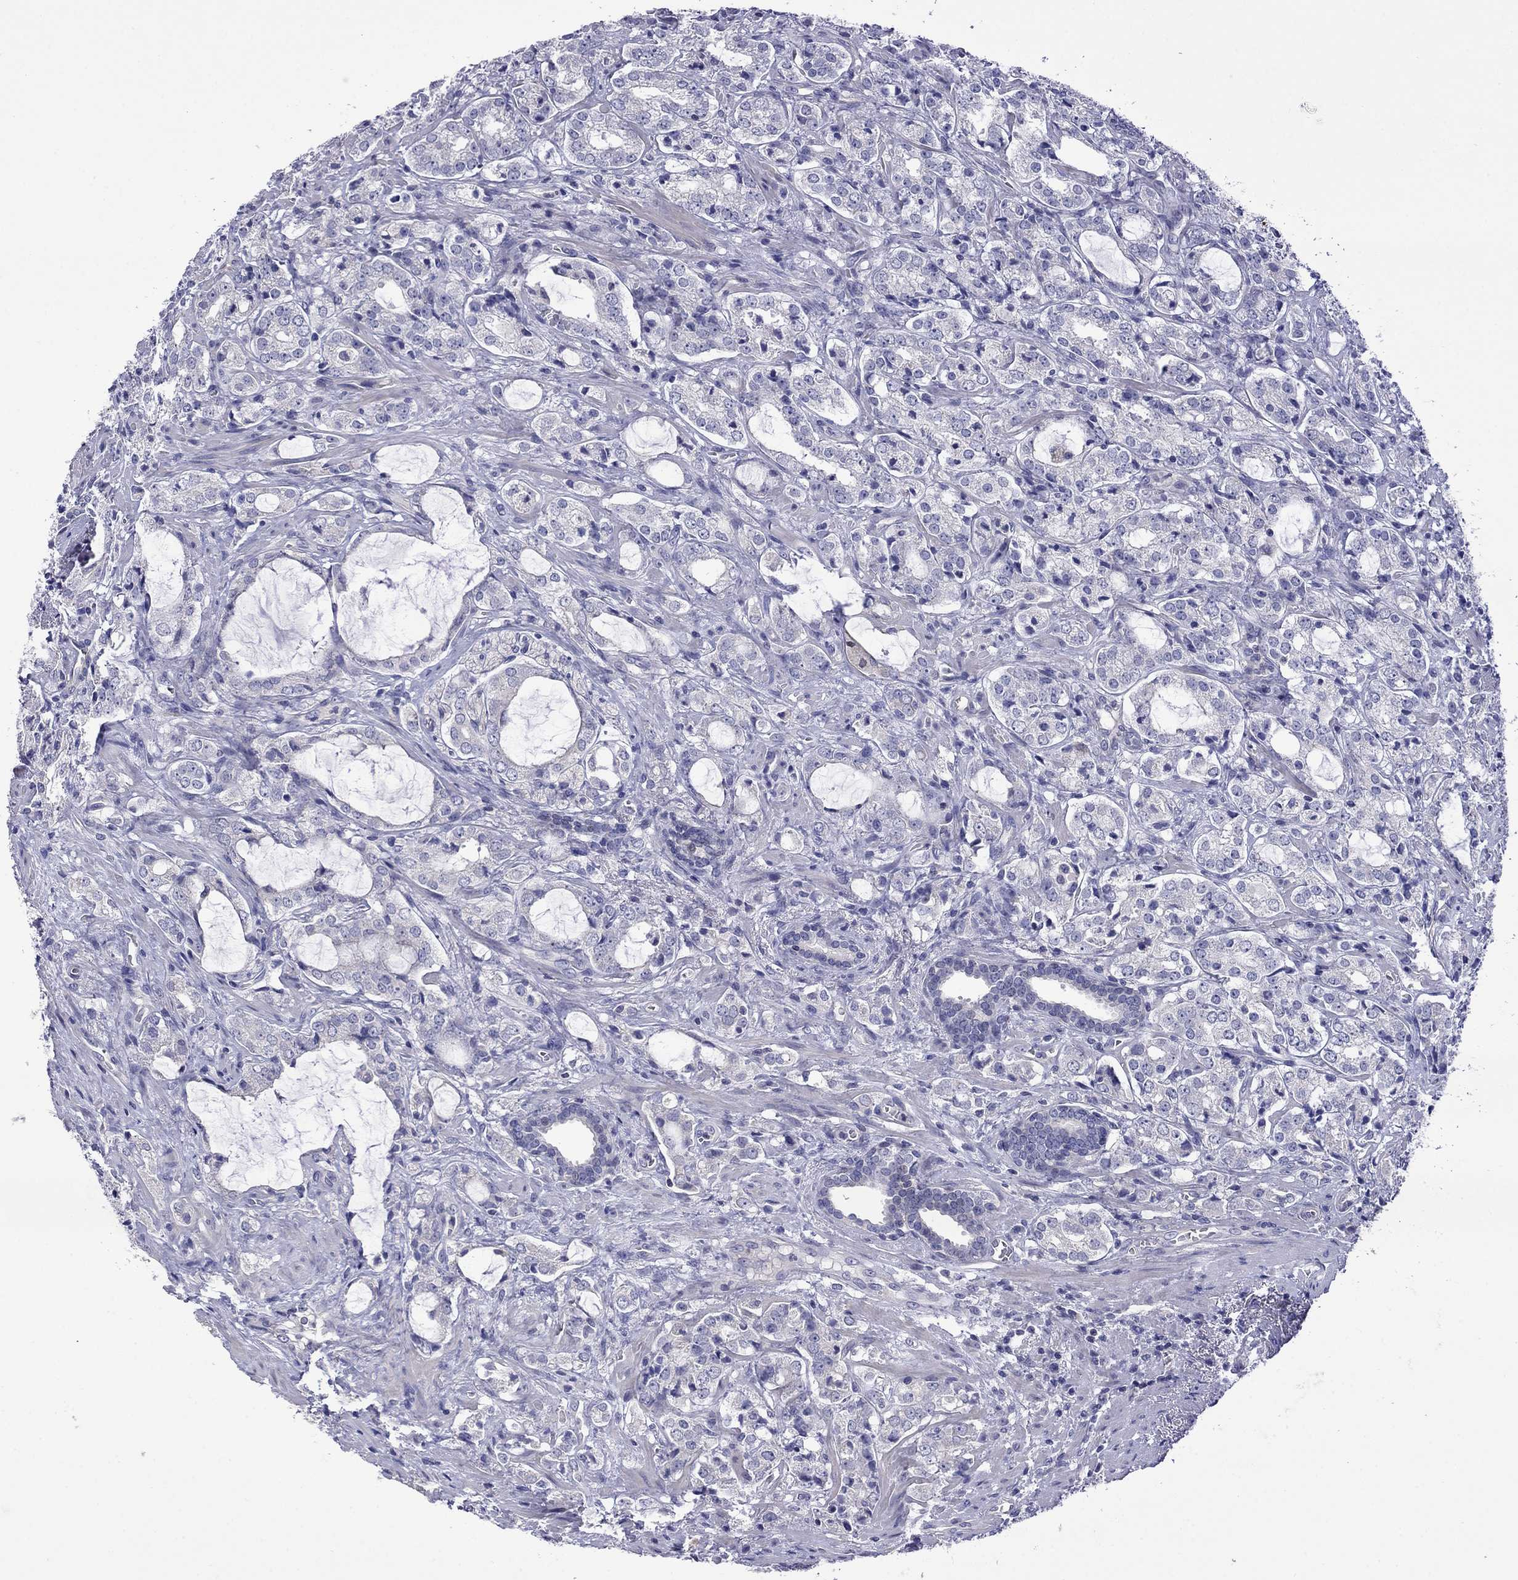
{"staining": {"intensity": "negative", "quantity": "none", "location": "none"}, "tissue": "prostate cancer", "cell_type": "Tumor cells", "image_type": "cancer", "snomed": [{"axis": "morphology", "description": "Adenocarcinoma, NOS"}, {"axis": "topography", "description": "Prostate"}], "caption": "DAB (3,3'-diaminobenzidine) immunohistochemical staining of adenocarcinoma (prostate) exhibits no significant positivity in tumor cells. Brightfield microscopy of immunohistochemistry (IHC) stained with DAB (3,3'-diaminobenzidine) (brown) and hematoxylin (blue), captured at high magnification.", "gene": "STAR", "patient": {"sex": "male", "age": 66}}